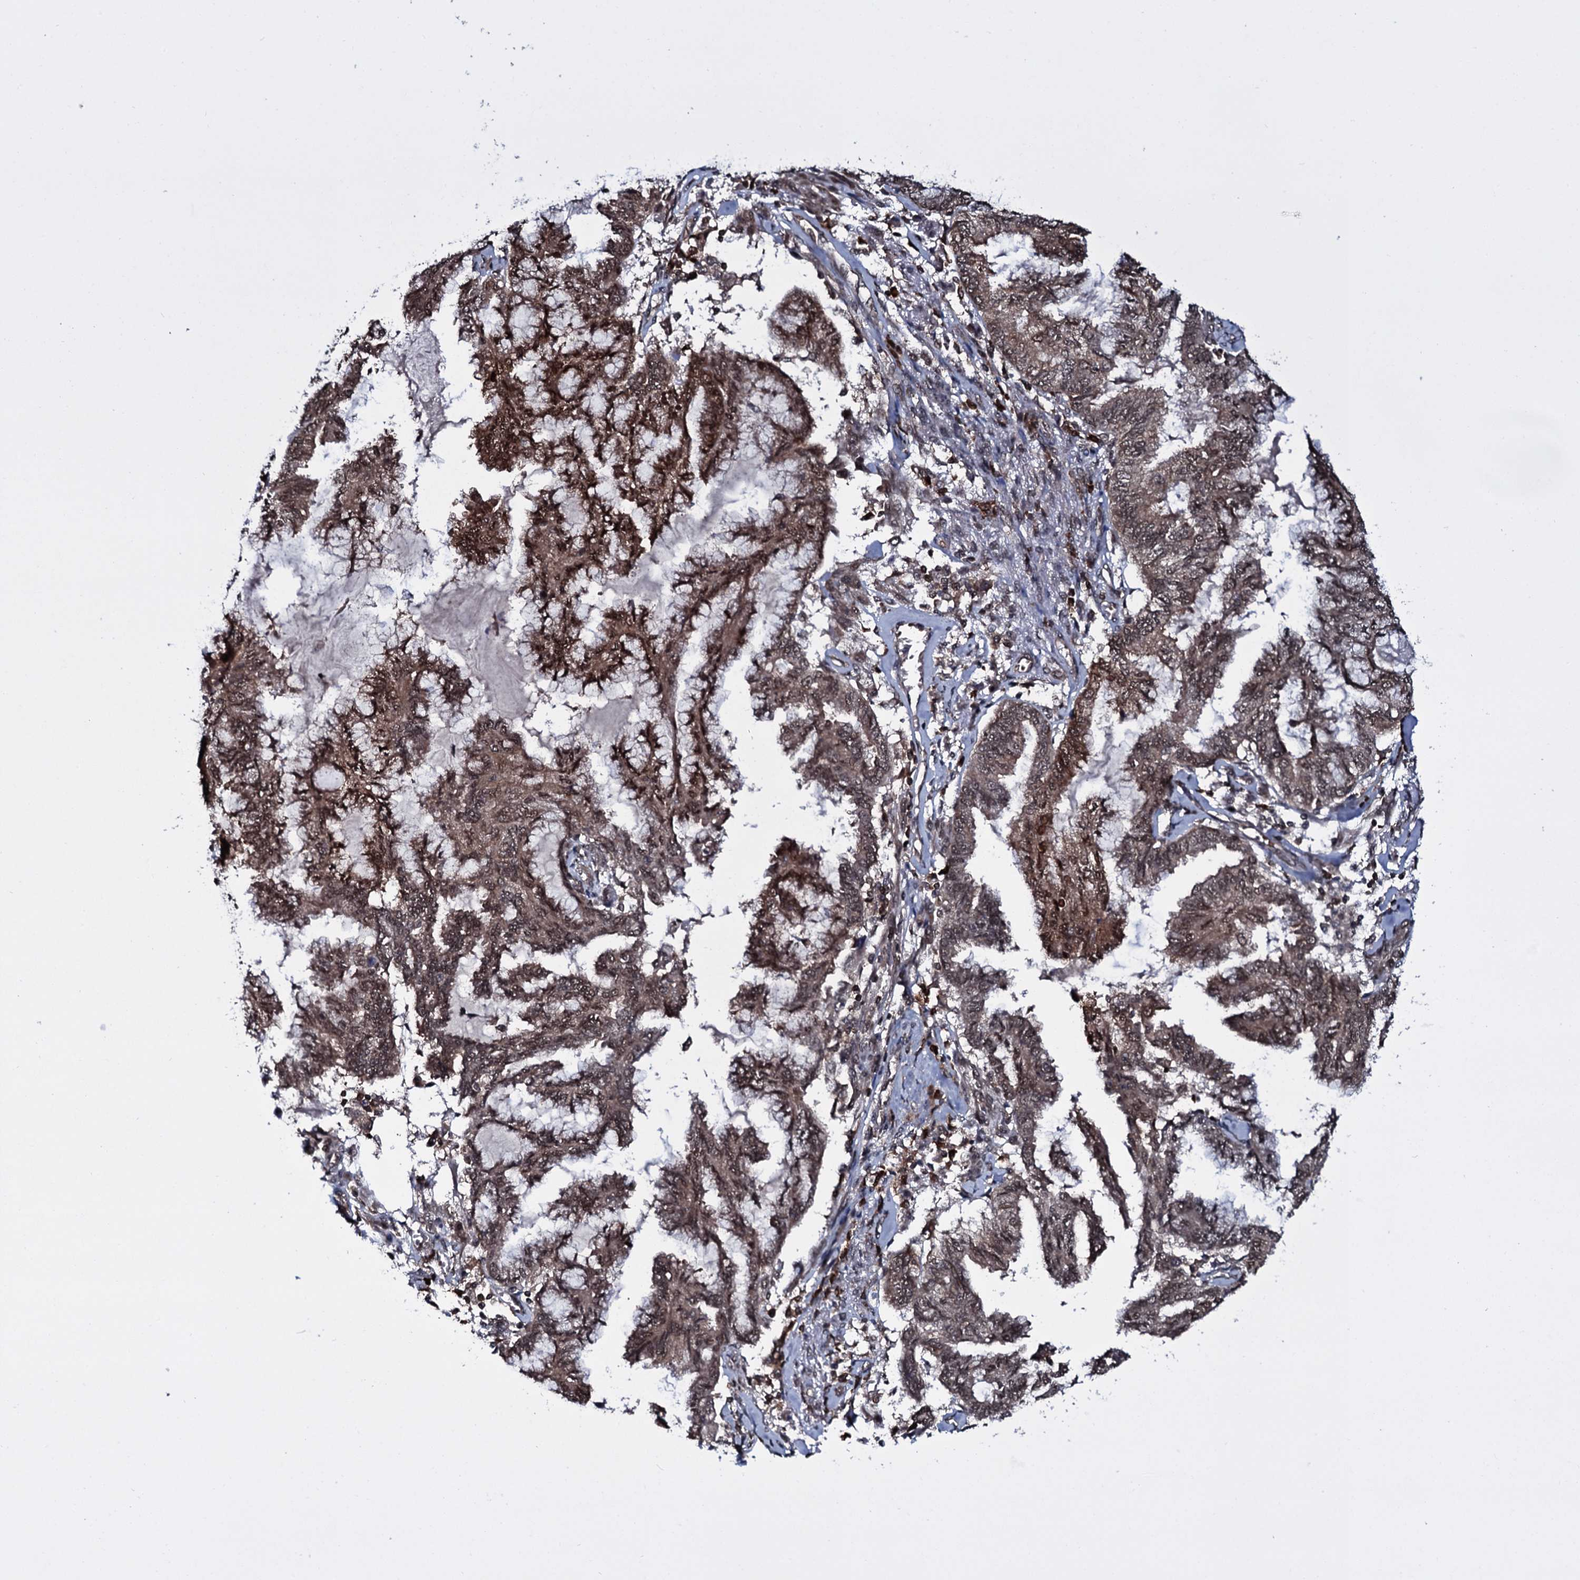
{"staining": {"intensity": "moderate", "quantity": ">75%", "location": "cytoplasmic/membranous,nuclear"}, "tissue": "endometrial cancer", "cell_type": "Tumor cells", "image_type": "cancer", "snomed": [{"axis": "morphology", "description": "Adenocarcinoma, NOS"}, {"axis": "topography", "description": "Endometrium"}], "caption": "Tumor cells exhibit moderate cytoplasmic/membranous and nuclear positivity in about >75% of cells in endometrial cancer (adenocarcinoma). (Stains: DAB in brown, nuclei in blue, Microscopy: brightfield microscopy at high magnification).", "gene": "HDDC3", "patient": {"sex": "female", "age": 86}}